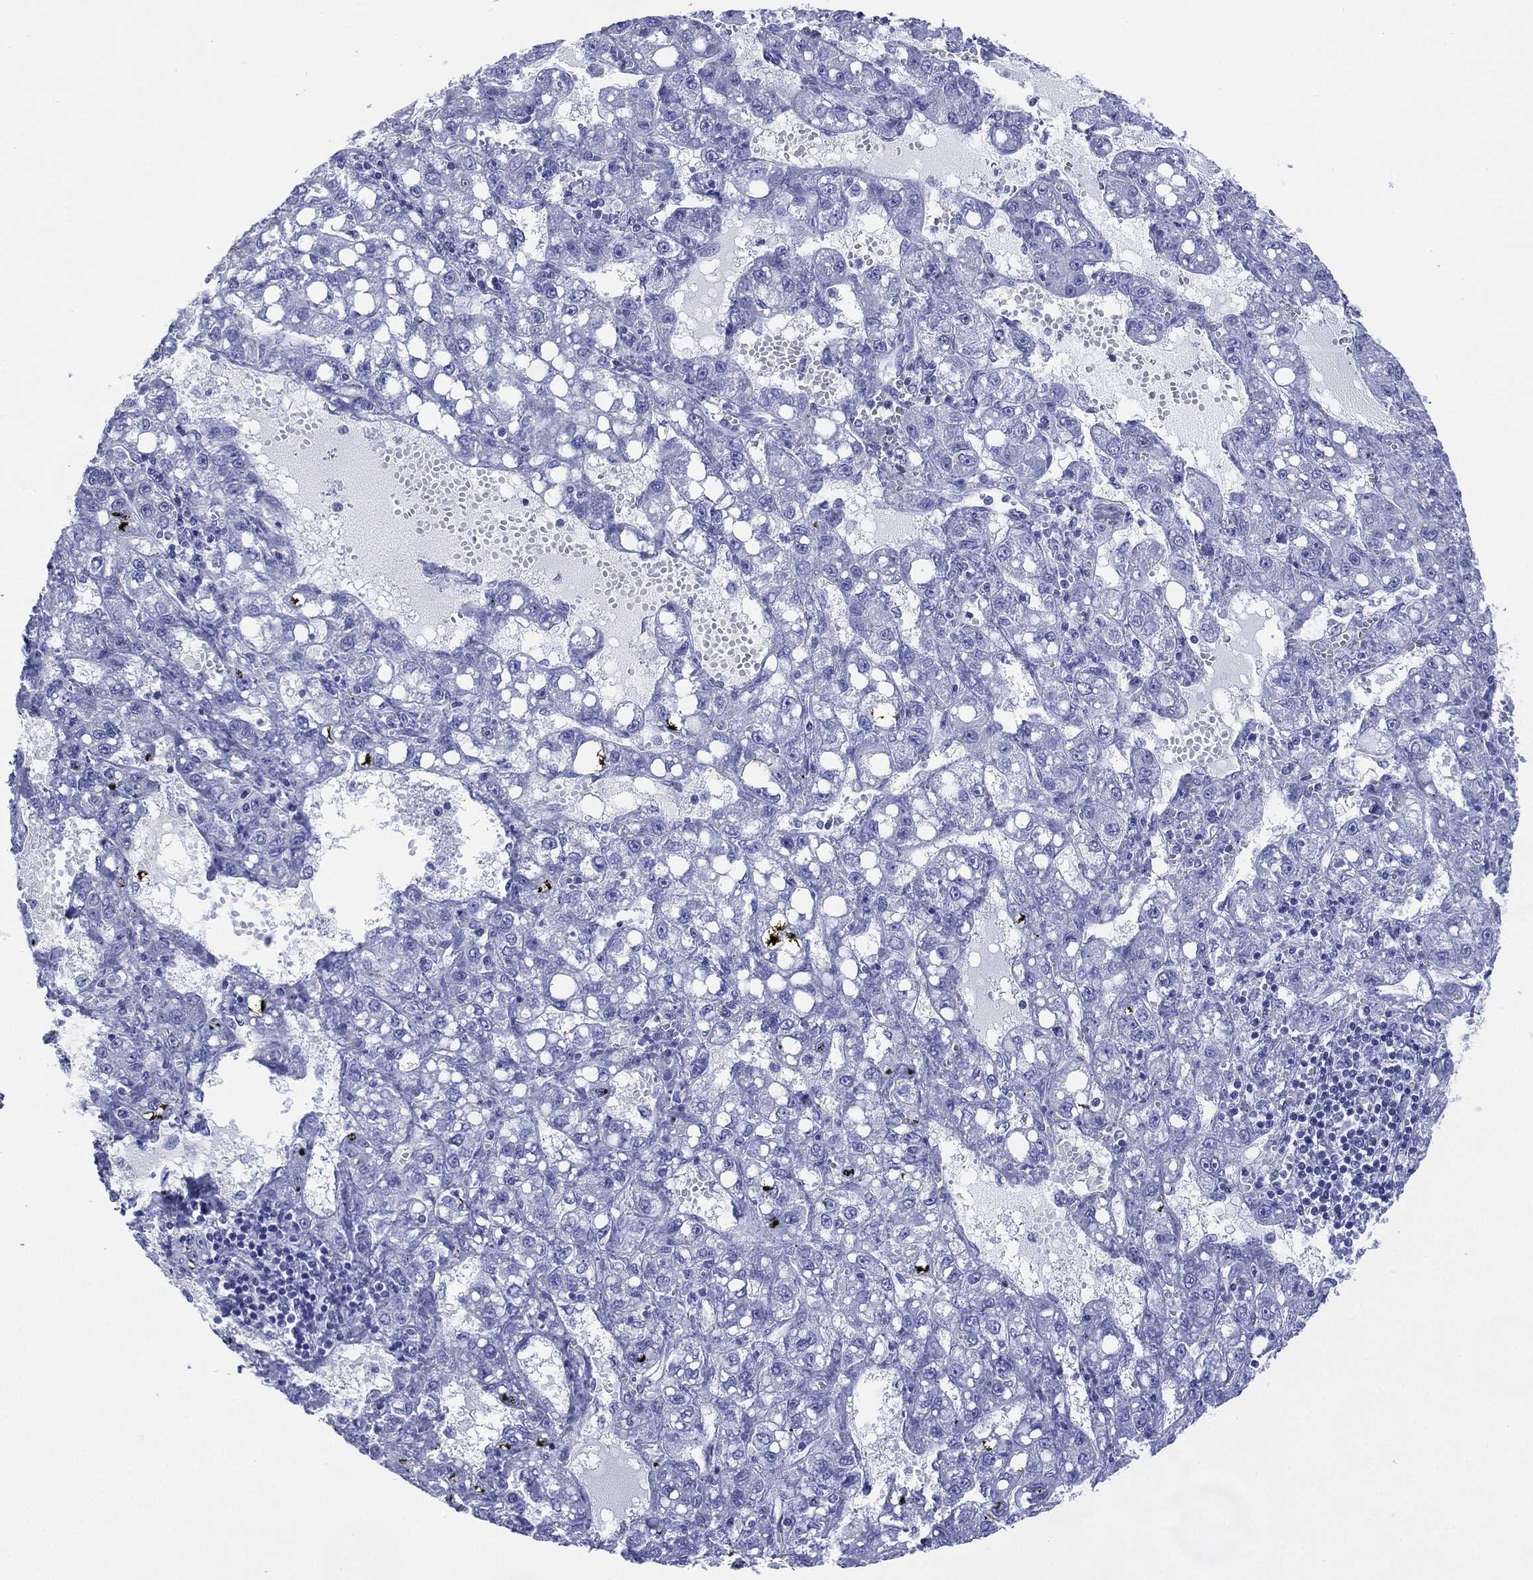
{"staining": {"intensity": "negative", "quantity": "none", "location": "none"}, "tissue": "liver cancer", "cell_type": "Tumor cells", "image_type": "cancer", "snomed": [{"axis": "morphology", "description": "Carcinoma, Hepatocellular, NOS"}, {"axis": "topography", "description": "Liver"}], "caption": "This is an immunohistochemistry histopathology image of liver hepatocellular carcinoma. There is no expression in tumor cells.", "gene": "TMEM247", "patient": {"sex": "female", "age": 65}}